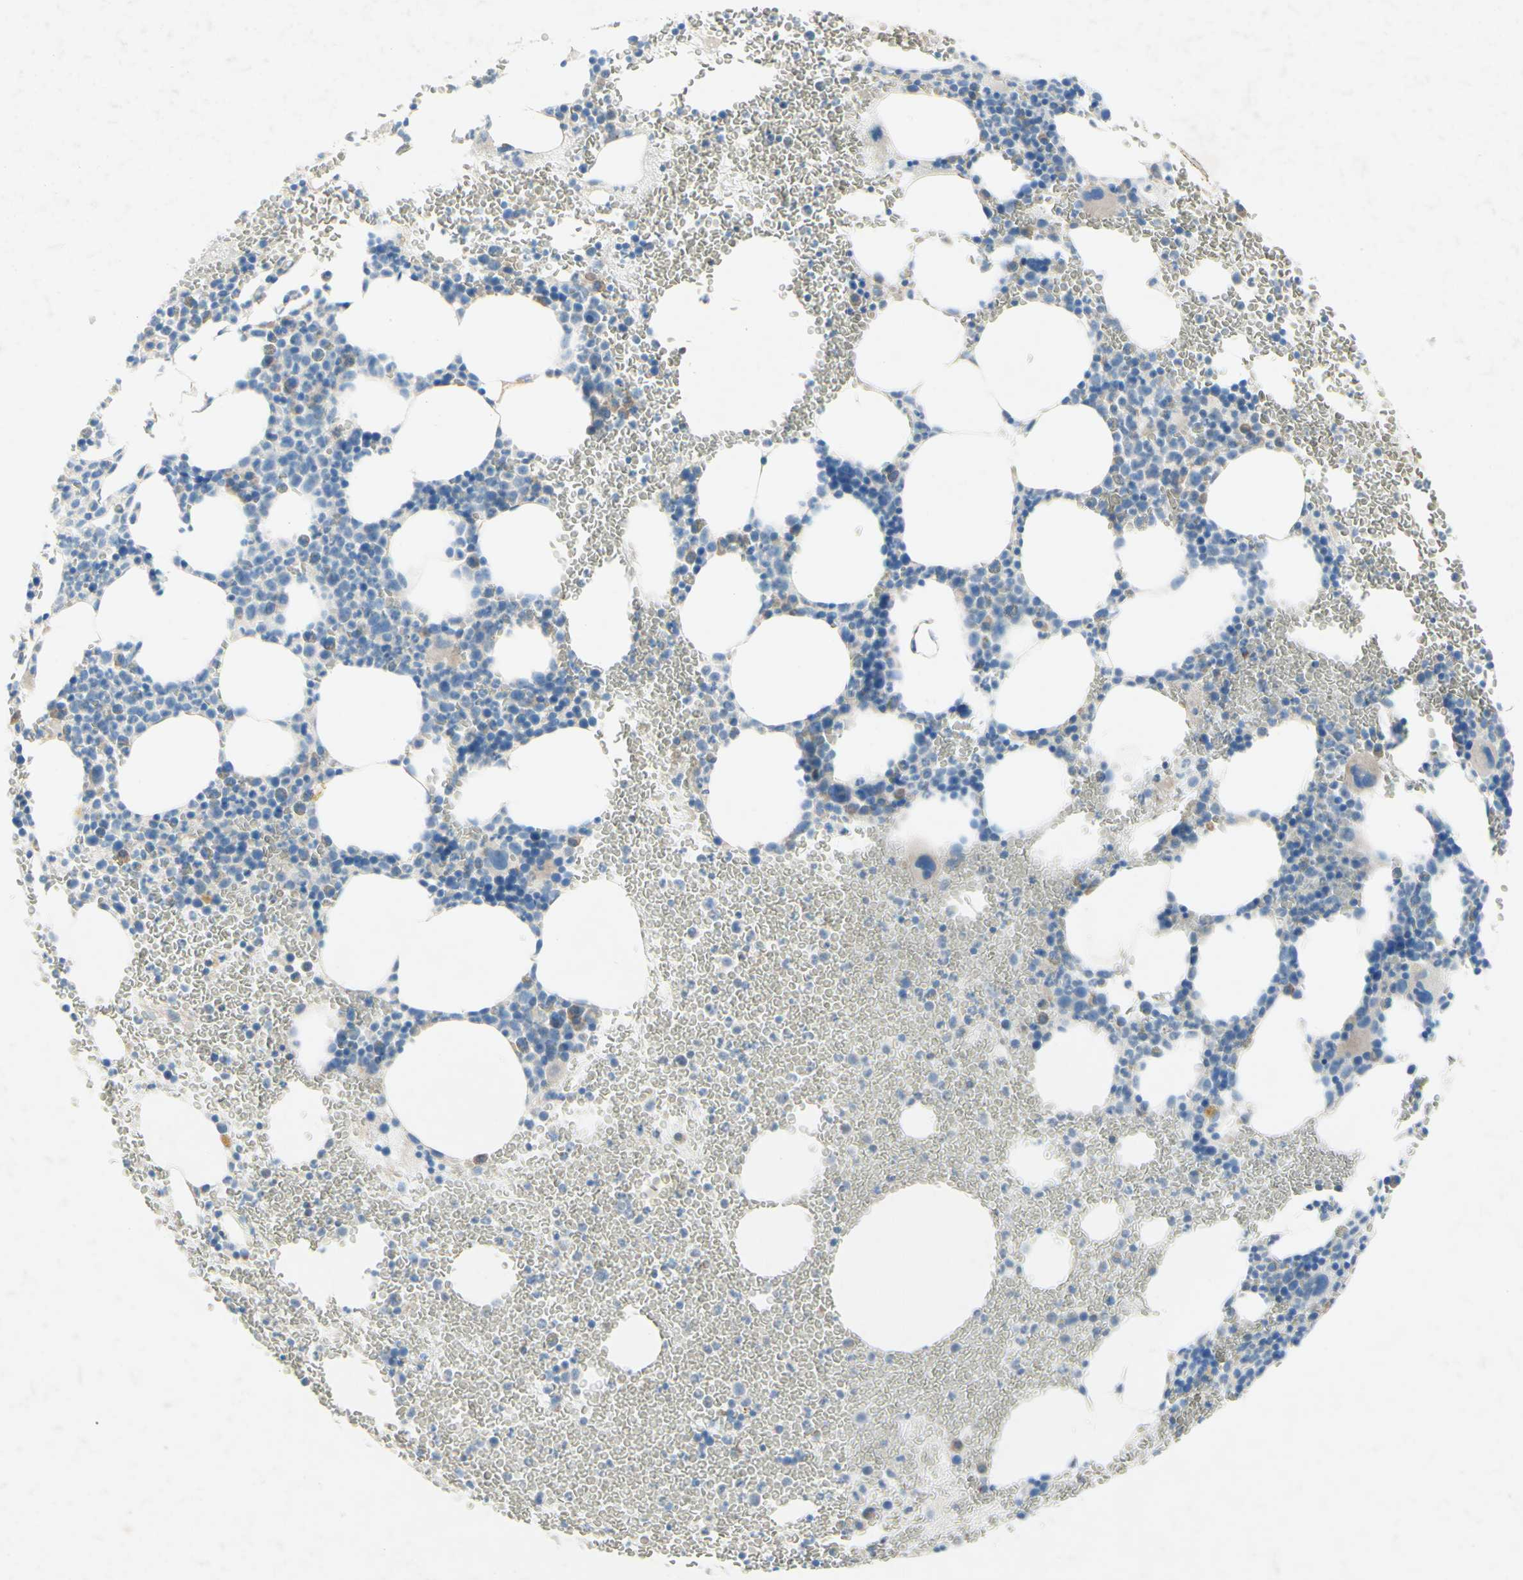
{"staining": {"intensity": "weak", "quantity": "<25%", "location": "cytoplasmic/membranous"}, "tissue": "bone marrow", "cell_type": "Hematopoietic cells", "image_type": "normal", "snomed": [{"axis": "morphology", "description": "Normal tissue, NOS"}, {"axis": "morphology", "description": "Inflammation, NOS"}, {"axis": "topography", "description": "Bone marrow"}], "caption": "Immunohistochemical staining of unremarkable human bone marrow displays no significant staining in hematopoietic cells.", "gene": "ACADL", "patient": {"sex": "female", "age": 76}}